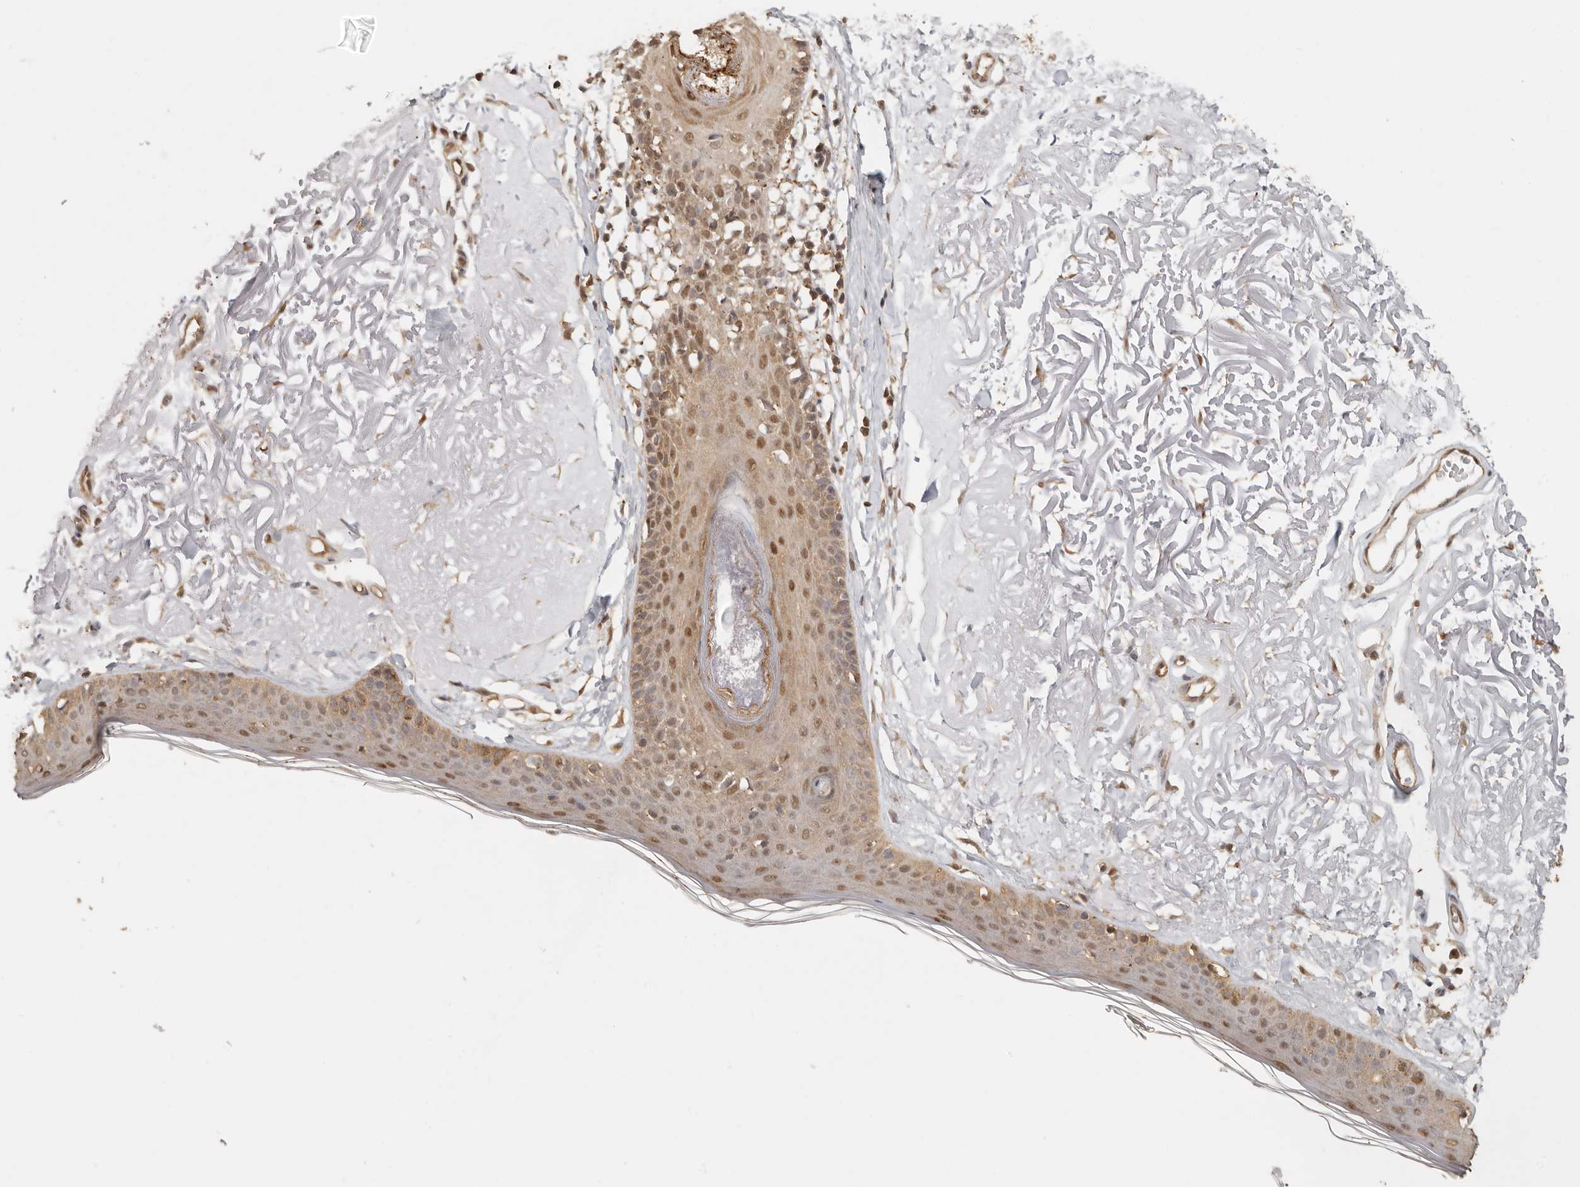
{"staining": {"intensity": "moderate", "quantity": ">75%", "location": "cytoplasmic/membranous"}, "tissue": "skin", "cell_type": "Fibroblasts", "image_type": "normal", "snomed": [{"axis": "morphology", "description": "Normal tissue, NOS"}, {"axis": "topography", "description": "Skin"}, {"axis": "topography", "description": "Skeletal muscle"}], "caption": "Protein staining by immunohistochemistry reveals moderate cytoplasmic/membranous expression in approximately >75% of fibroblasts in normal skin.", "gene": "PSMA5", "patient": {"sex": "male", "age": 83}}